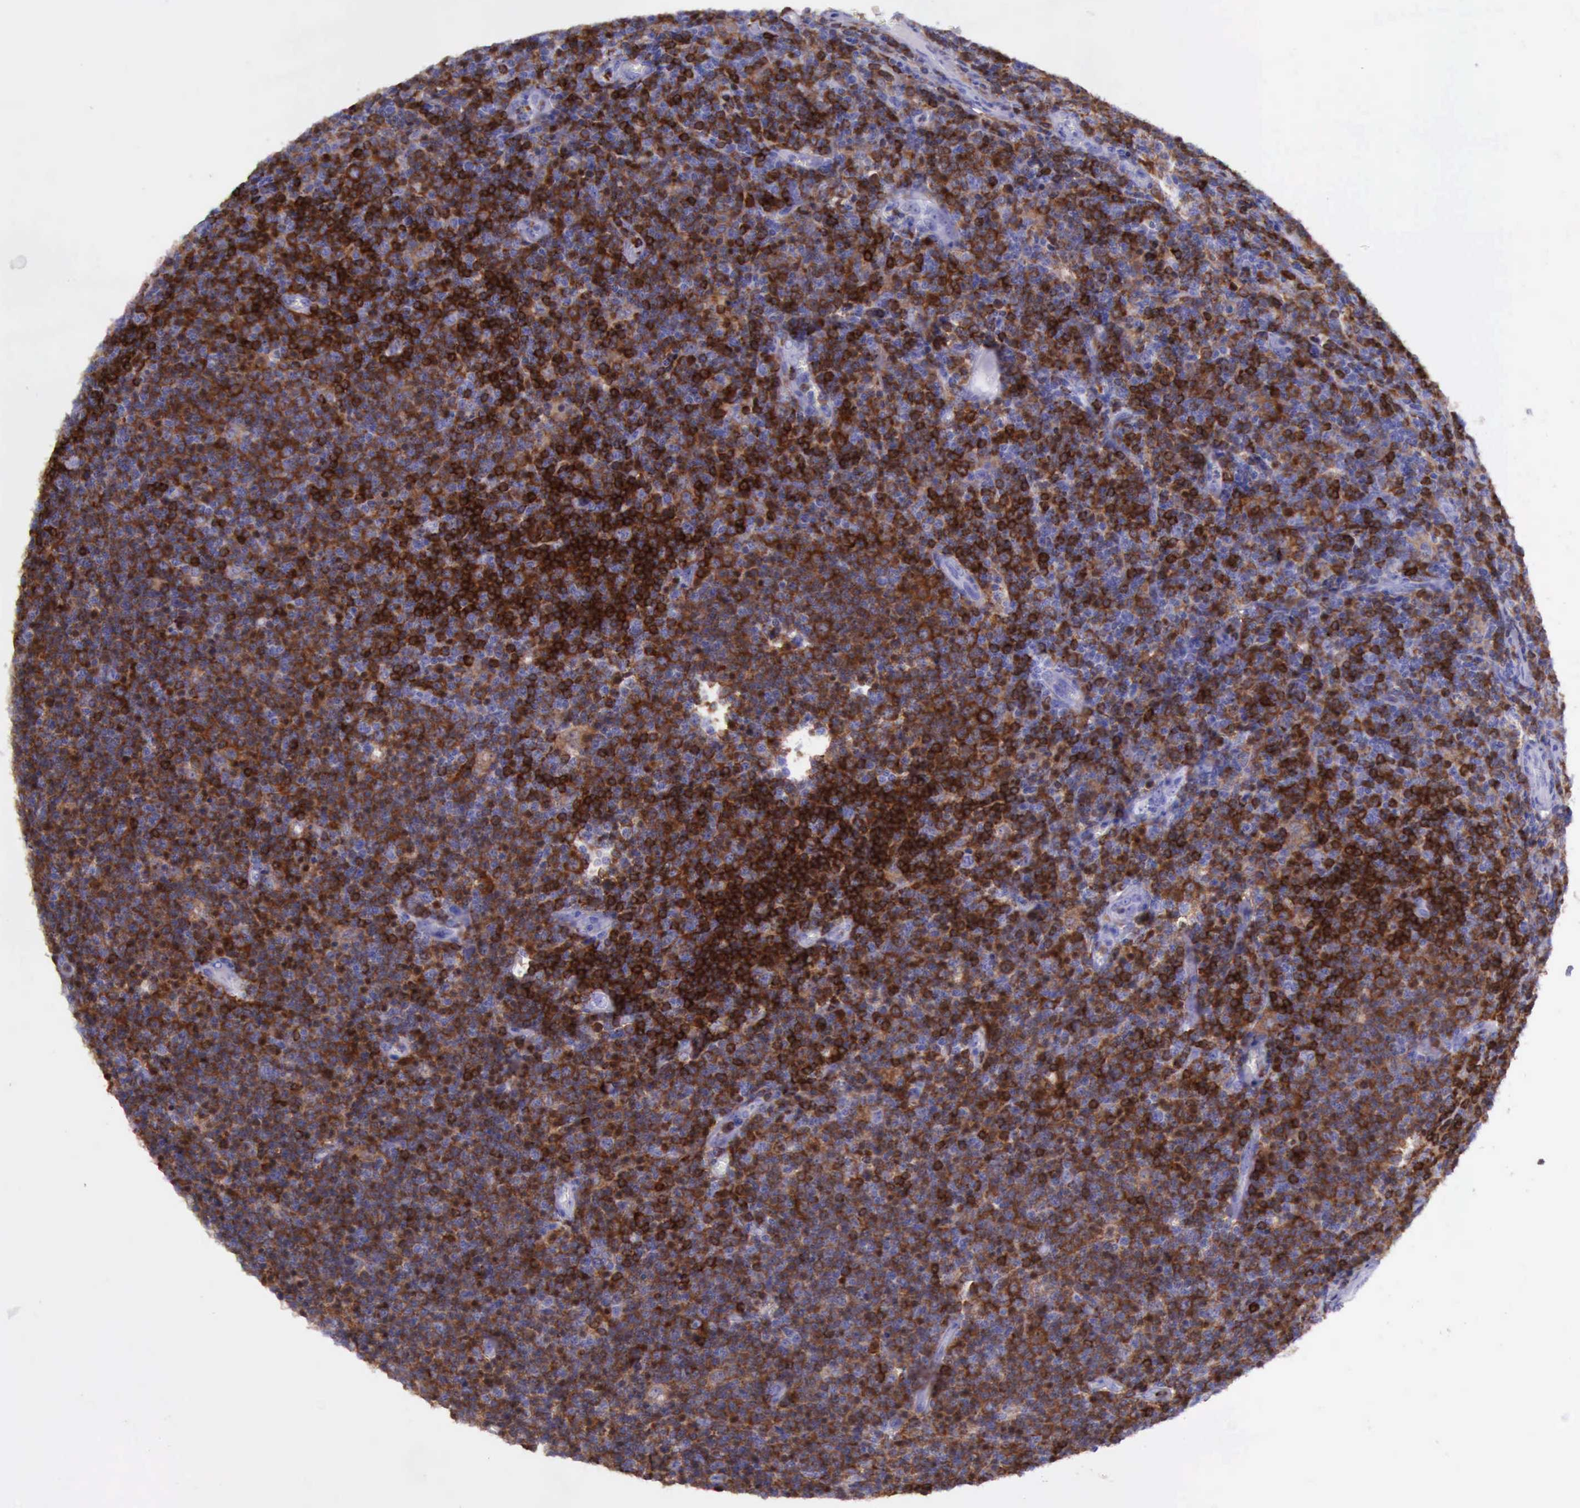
{"staining": {"intensity": "strong", "quantity": ">75%", "location": "cytoplasmic/membranous"}, "tissue": "lymphoma", "cell_type": "Tumor cells", "image_type": "cancer", "snomed": [{"axis": "morphology", "description": "Malignant lymphoma, non-Hodgkin's type, Low grade"}, {"axis": "topography", "description": "Lymph node"}], "caption": "This is an image of IHC staining of malignant lymphoma, non-Hodgkin's type (low-grade), which shows strong positivity in the cytoplasmic/membranous of tumor cells.", "gene": "BTK", "patient": {"sex": "male", "age": 74}}